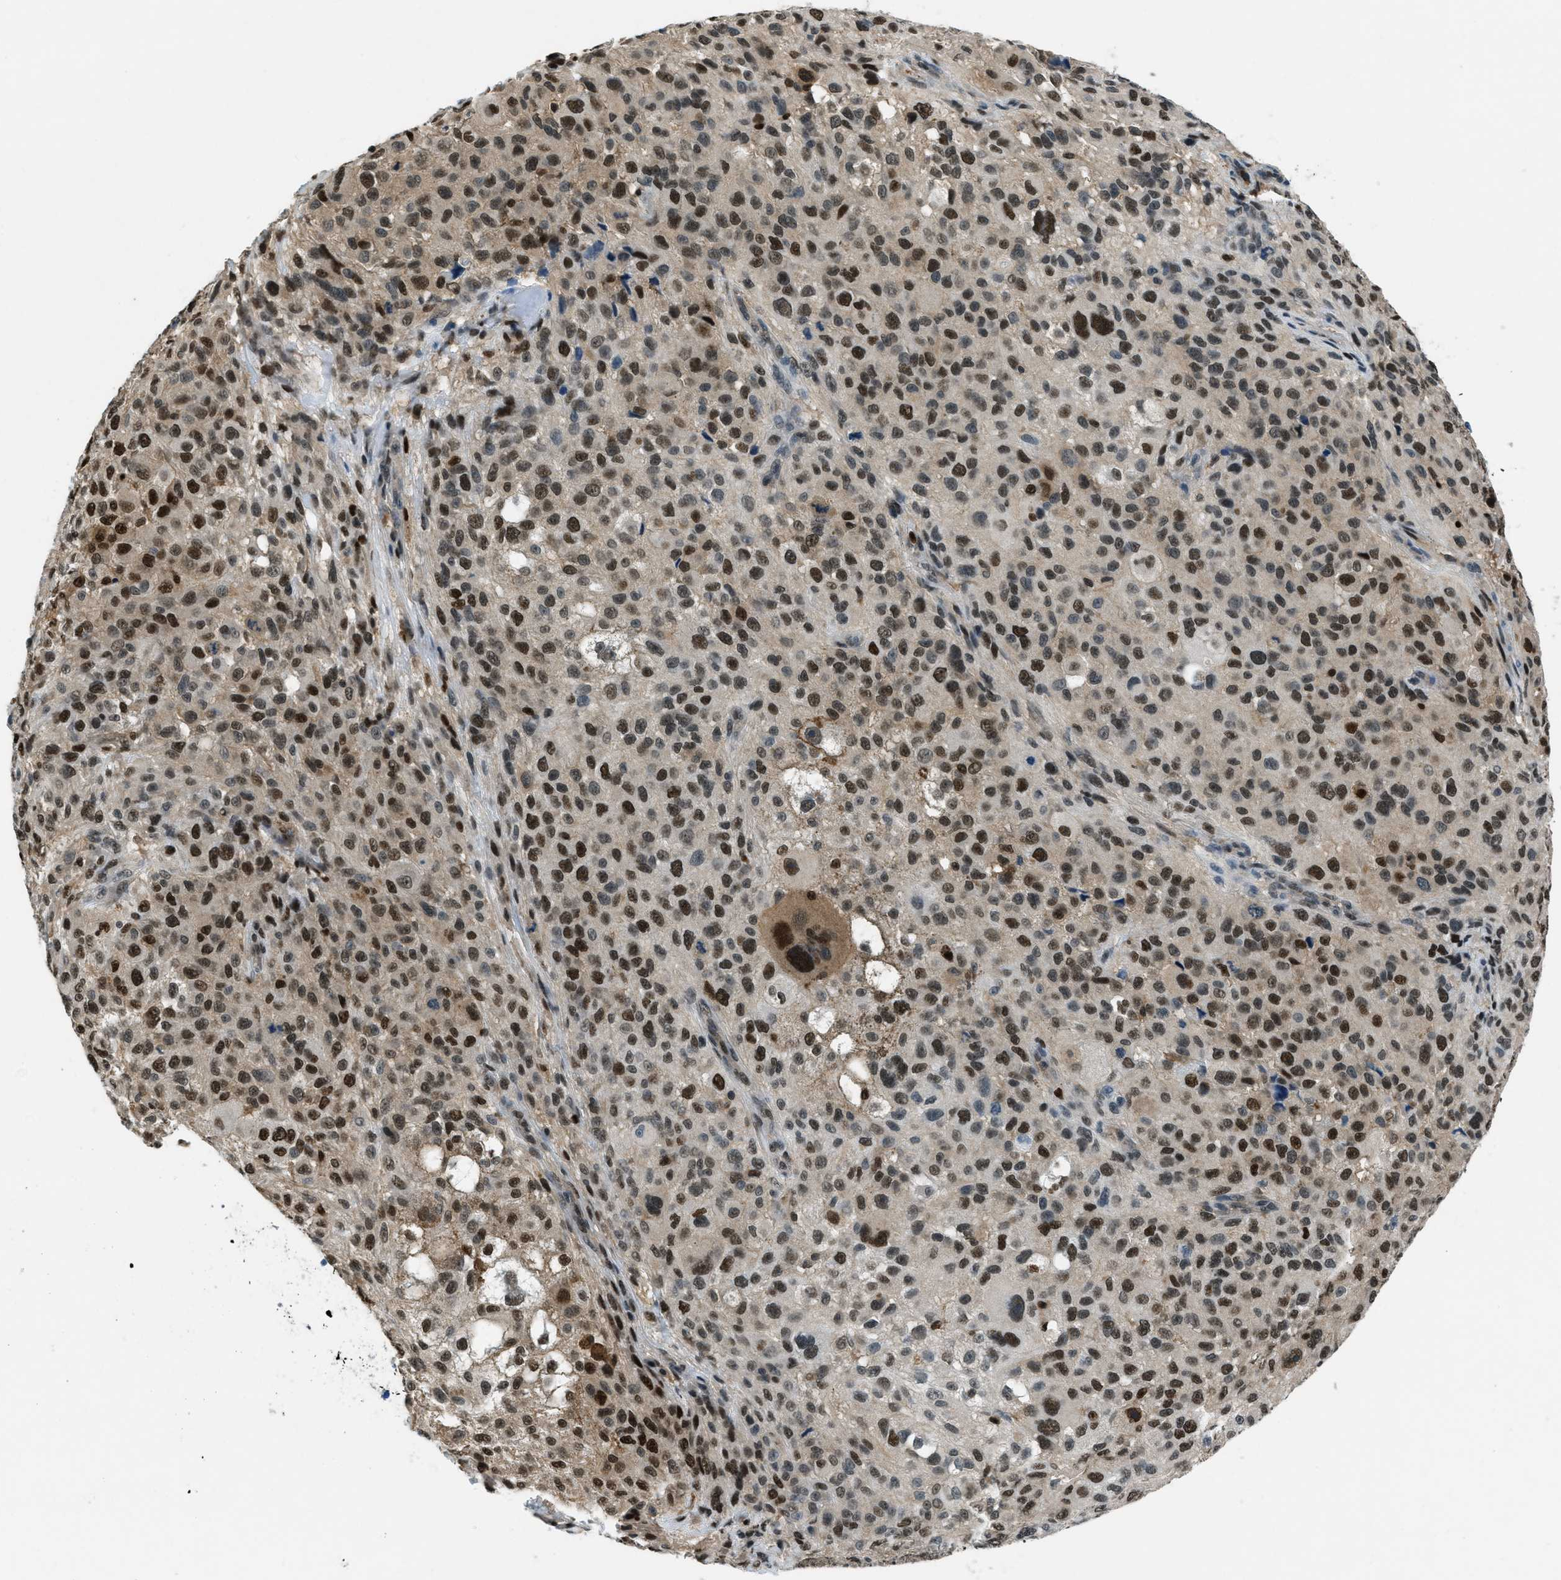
{"staining": {"intensity": "strong", "quantity": ">75%", "location": "cytoplasmic/membranous,nuclear"}, "tissue": "melanoma", "cell_type": "Tumor cells", "image_type": "cancer", "snomed": [{"axis": "morphology", "description": "Necrosis, NOS"}, {"axis": "morphology", "description": "Malignant melanoma, NOS"}, {"axis": "topography", "description": "Skin"}], "caption": "Tumor cells reveal high levels of strong cytoplasmic/membranous and nuclear positivity in approximately >75% of cells in malignant melanoma.", "gene": "OGFR", "patient": {"sex": "female", "age": 87}}